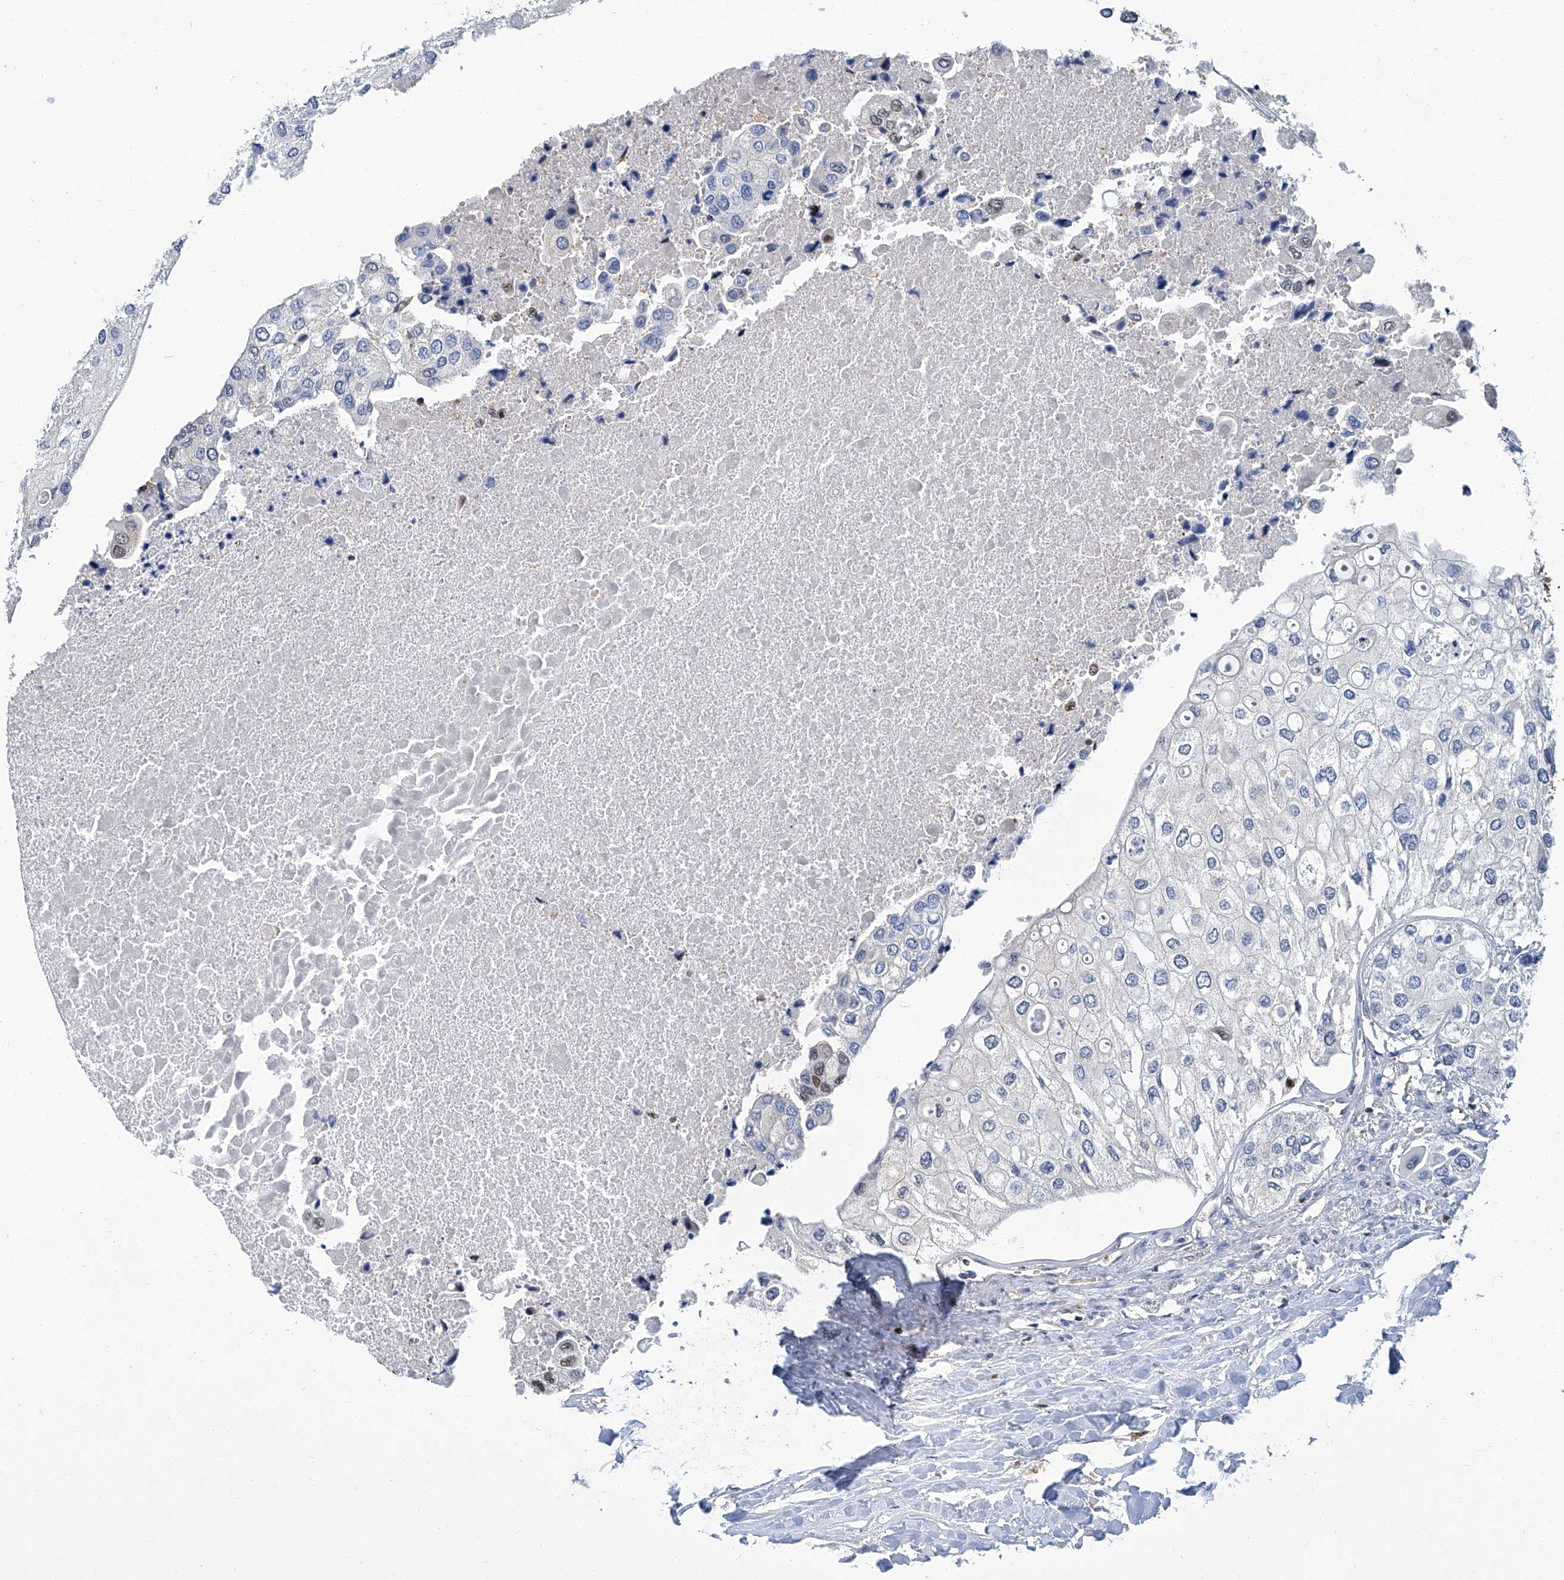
{"staining": {"intensity": "negative", "quantity": "none", "location": "none"}, "tissue": "urothelial cancer", "cell_type": "Tumor cells", "image_type": "cancer", "snomed": [{"axis": "morphology", "description": "Urothelial carcinoma, High grade"}, {"axis": "topography", "description": "Urinary bladder"}], "caption": "Human urothelial cancer stained for a protein using immunohistochemistry demonstrates no expression in tumor cells.", "gene": "PSMB10", "patient": {"sex": "male", "age": 64}}